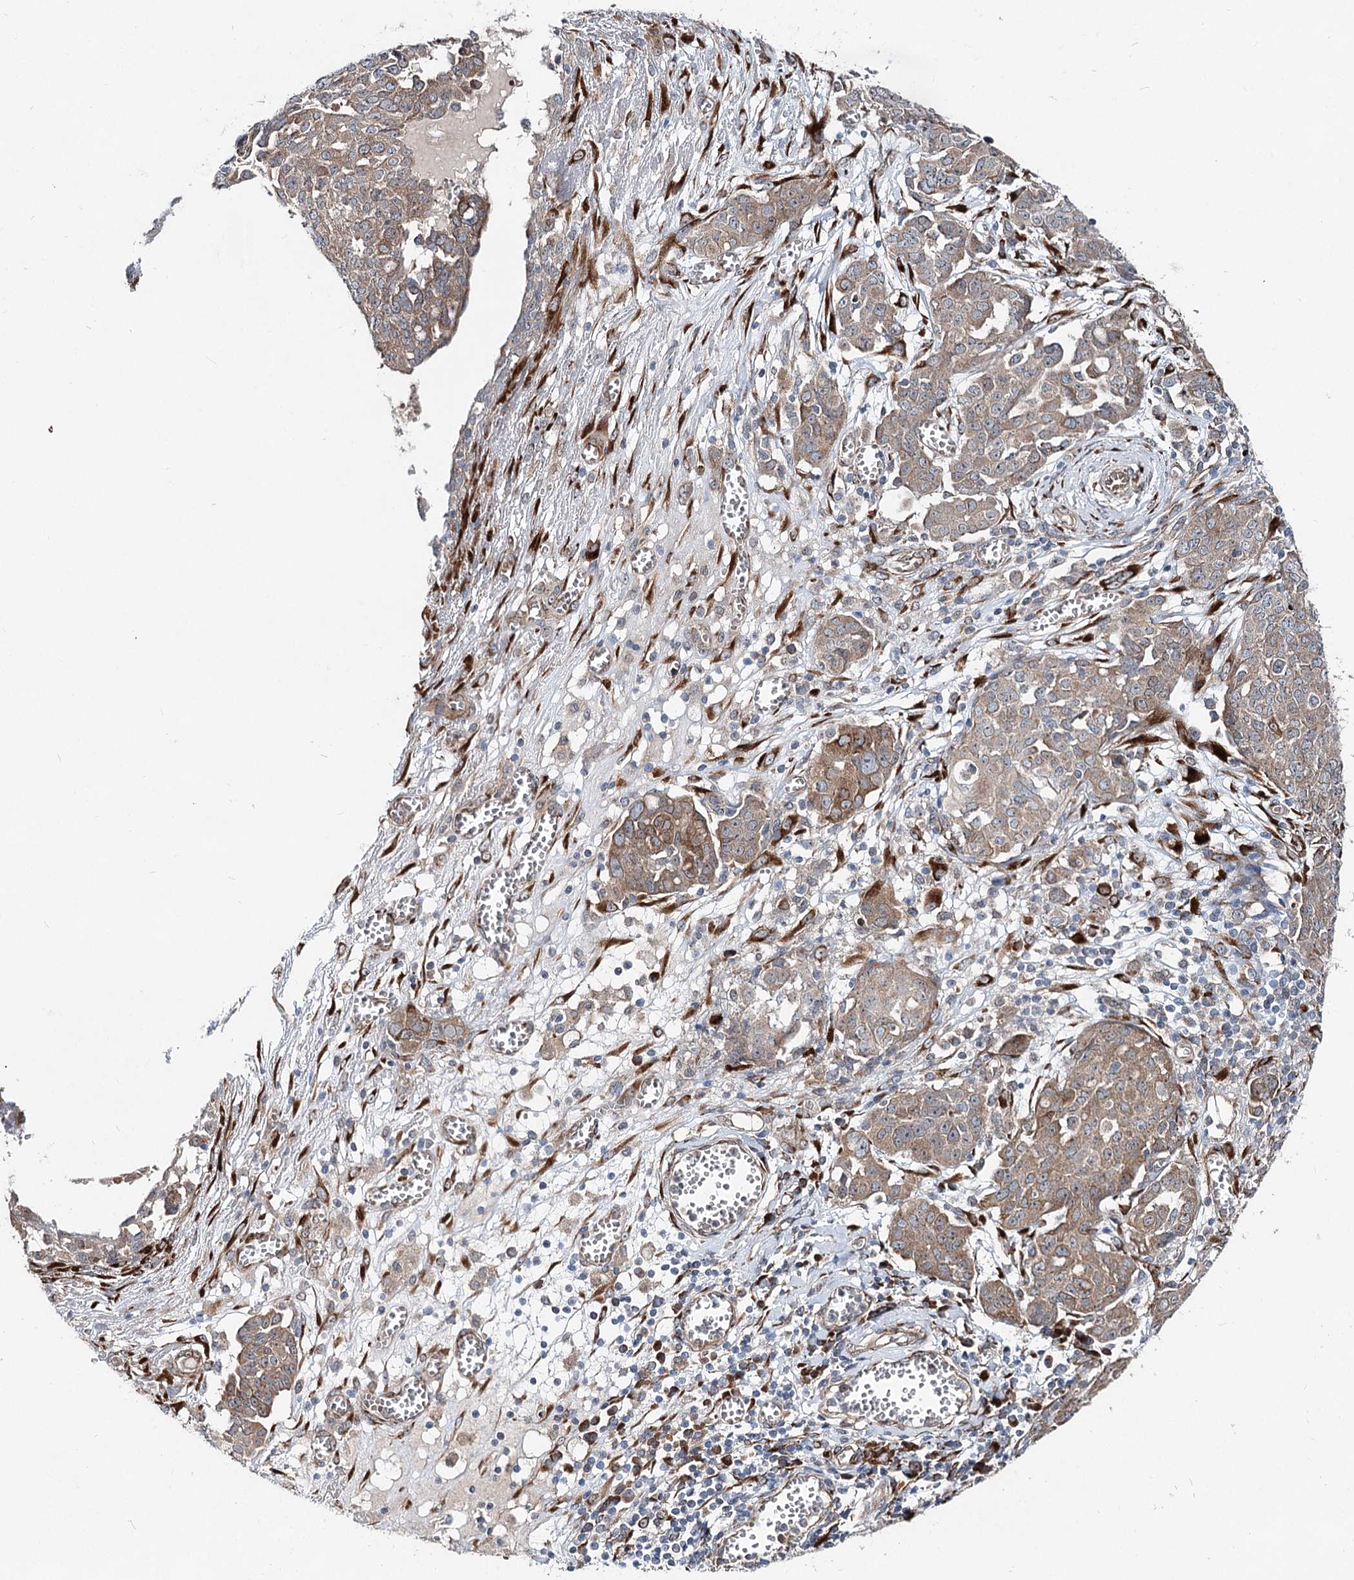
{"staining": {"intensity": "weak", "quantity": ">75%", "location": "cytoplasmic/membranous"}, "tissue": "ovarian cancer", "cell_type": "Tumor cells", "image_type": "cancer", "snomed": [{"axis": "morphology", "description": "Cystadenocarcinoma, serous, NOS"}, {"axis": "topography", "description": "Soft tissue"}, {"axis": "topography", "description": "Ovary"}], "caption": "The histopathology image displays immunohistochemical staining of serous cystadenocarcinoma (ovarian). There is weak cytoplasmic/membranous positivity is identified in about >75% of tumor cells. The staining is performed using DAB brown chromogen to label protein expression. The nuclei are counter-stained blue using hematoxylin.", "gene": "SPART", "patient": {"sex": "female", "age": 57}}